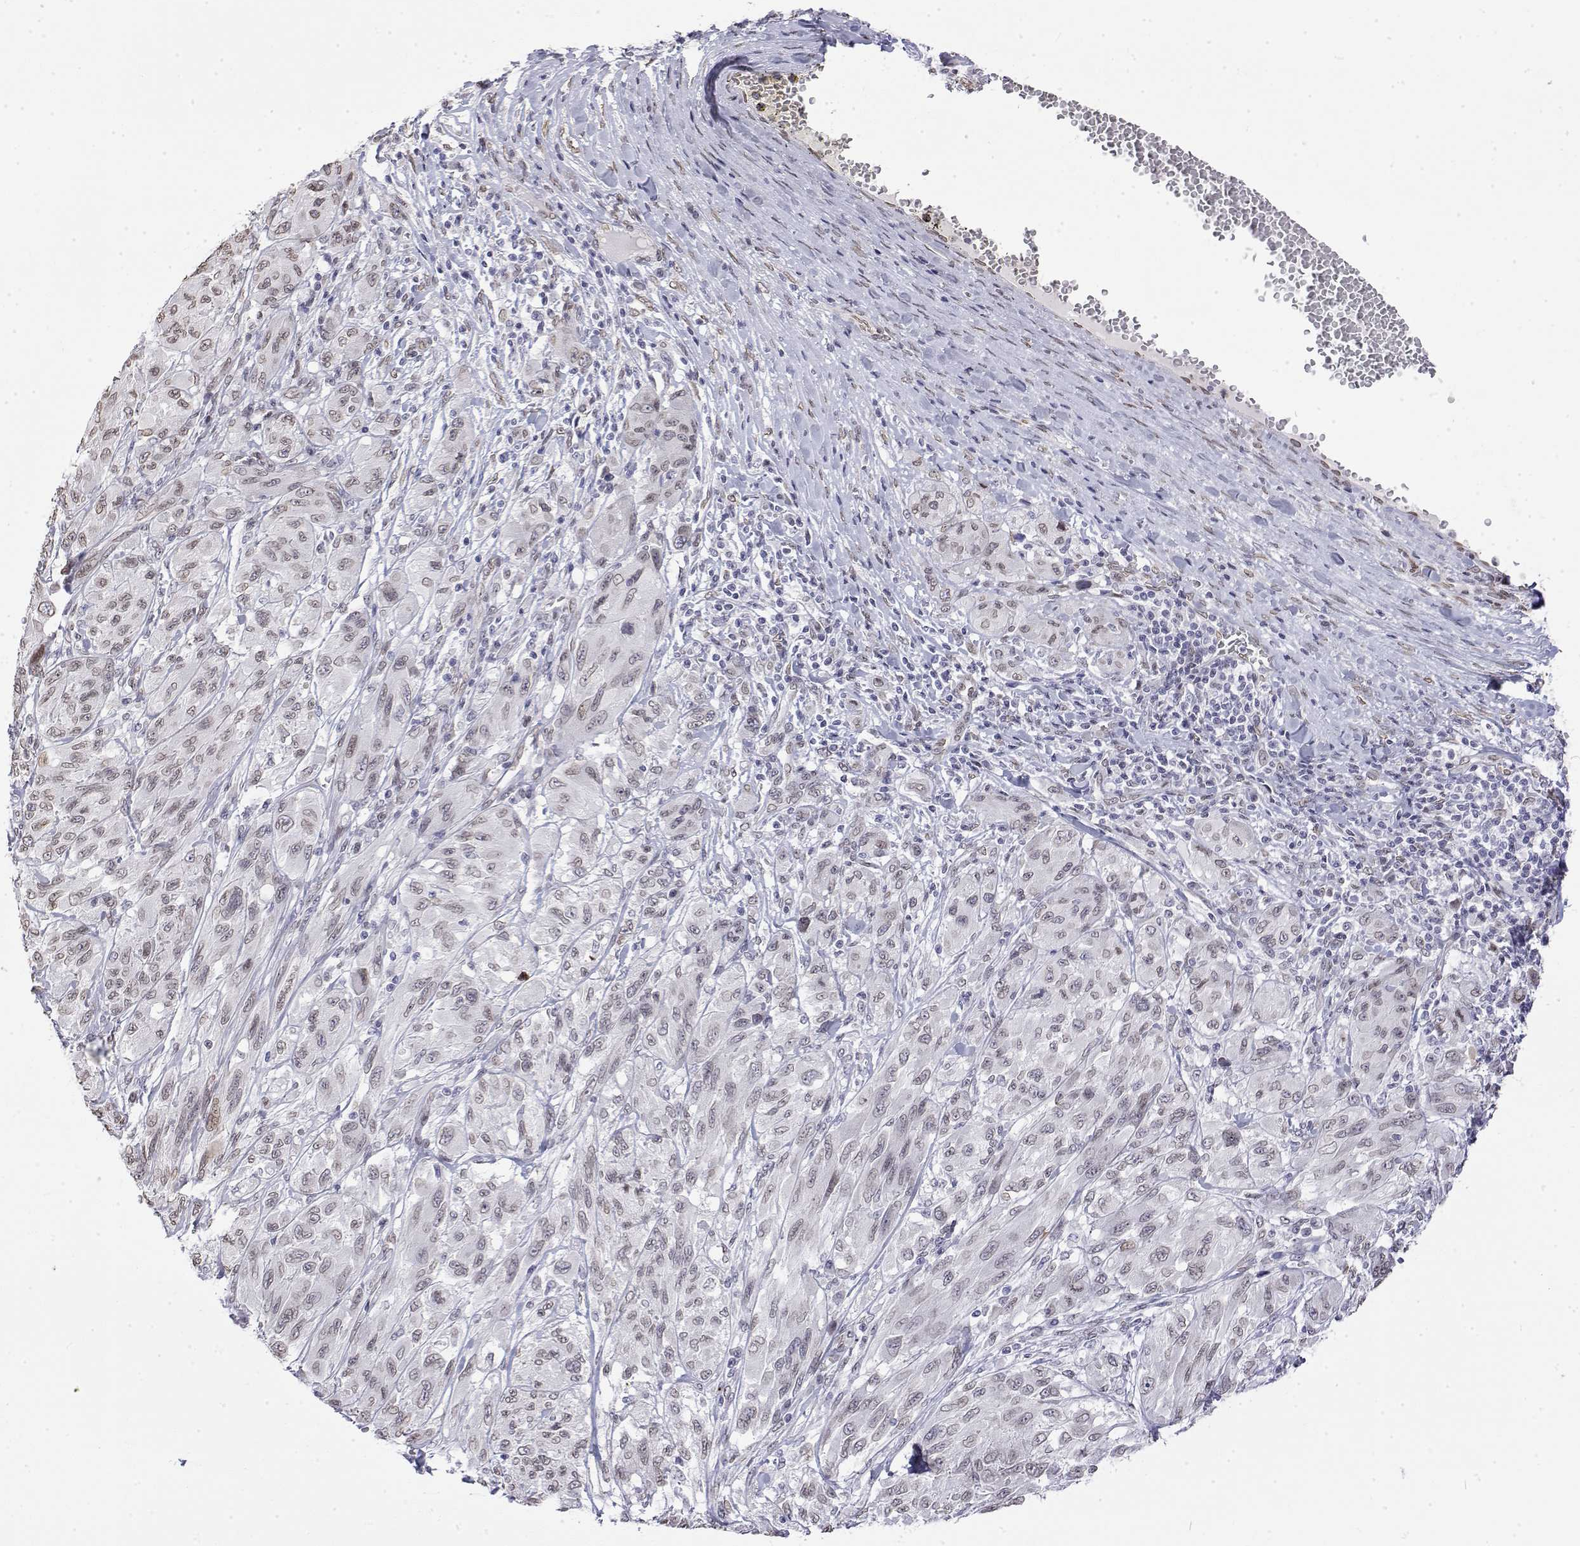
{"staining": {"intensity": "weak", "quantity": "25%-75%", "location": "nuclear"}, "tissue": "melanoma", "cell_type": "Tumor cells", "image_type": "cancer", "snomed": [{"axis": "morphology", "description": "Malignant melanoma, NOS"}, {"axis": "topography", "description": "Skin"}], "caption": "High-magnification brightfield microscopy of malignant melanoma stained with DAB (3,3'-diaminobenzidine) (brown) and counterstained with hematoxylin (blue). tumor cells exhibit weak nuclear expression is identified in approximately25%-75% of cells.", "gene": "ZNF532", "patient": {"sex": "female", "age": 91}}